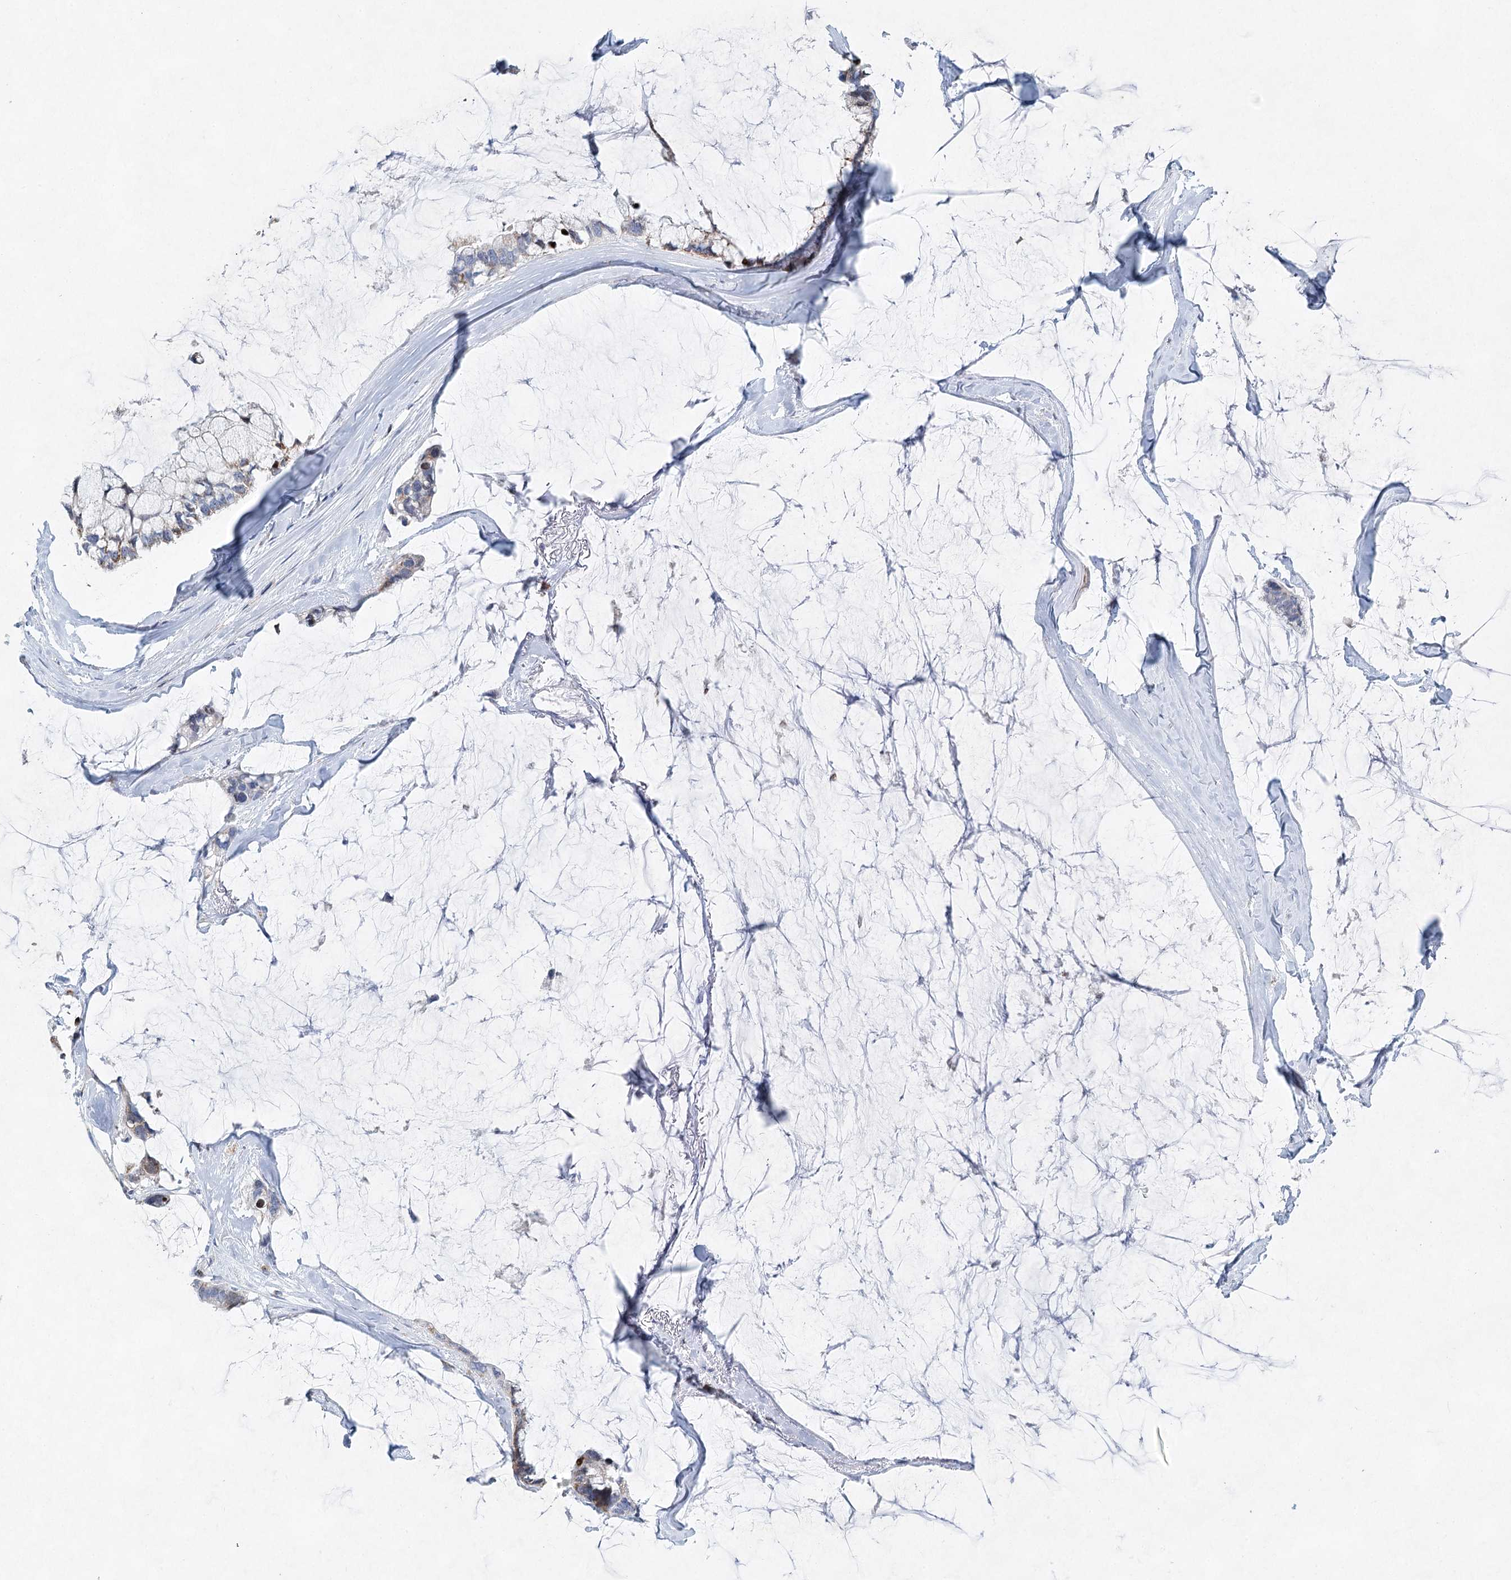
{"staining": {"intensity": "weak", "quantity": "<25%", "location": "cytoplasmic/membranous"}, "tissue": "ovarian cancer", "cell_type": "Tumor cells", "image_type": "cancer", "snomed": [{"axis": "morphology", "description": "Cystadenocarcinoma, mucinous, NOS"}, {"axis": "topography", "description": "Ovary"}], "caption": "Immunohistochemistry histopathology image of mucinous cystadenocarcinoma (ovarian) stained for a protein (brown), which reveals no expression in tumor cells. The staining is performed using DAB (3,3'-diaminobenzidine) brown chromogen with nuclei counter-stained in using hematoxylin.", "gene": "XPO6", "patient": {"sex": "female", "age": 39}}